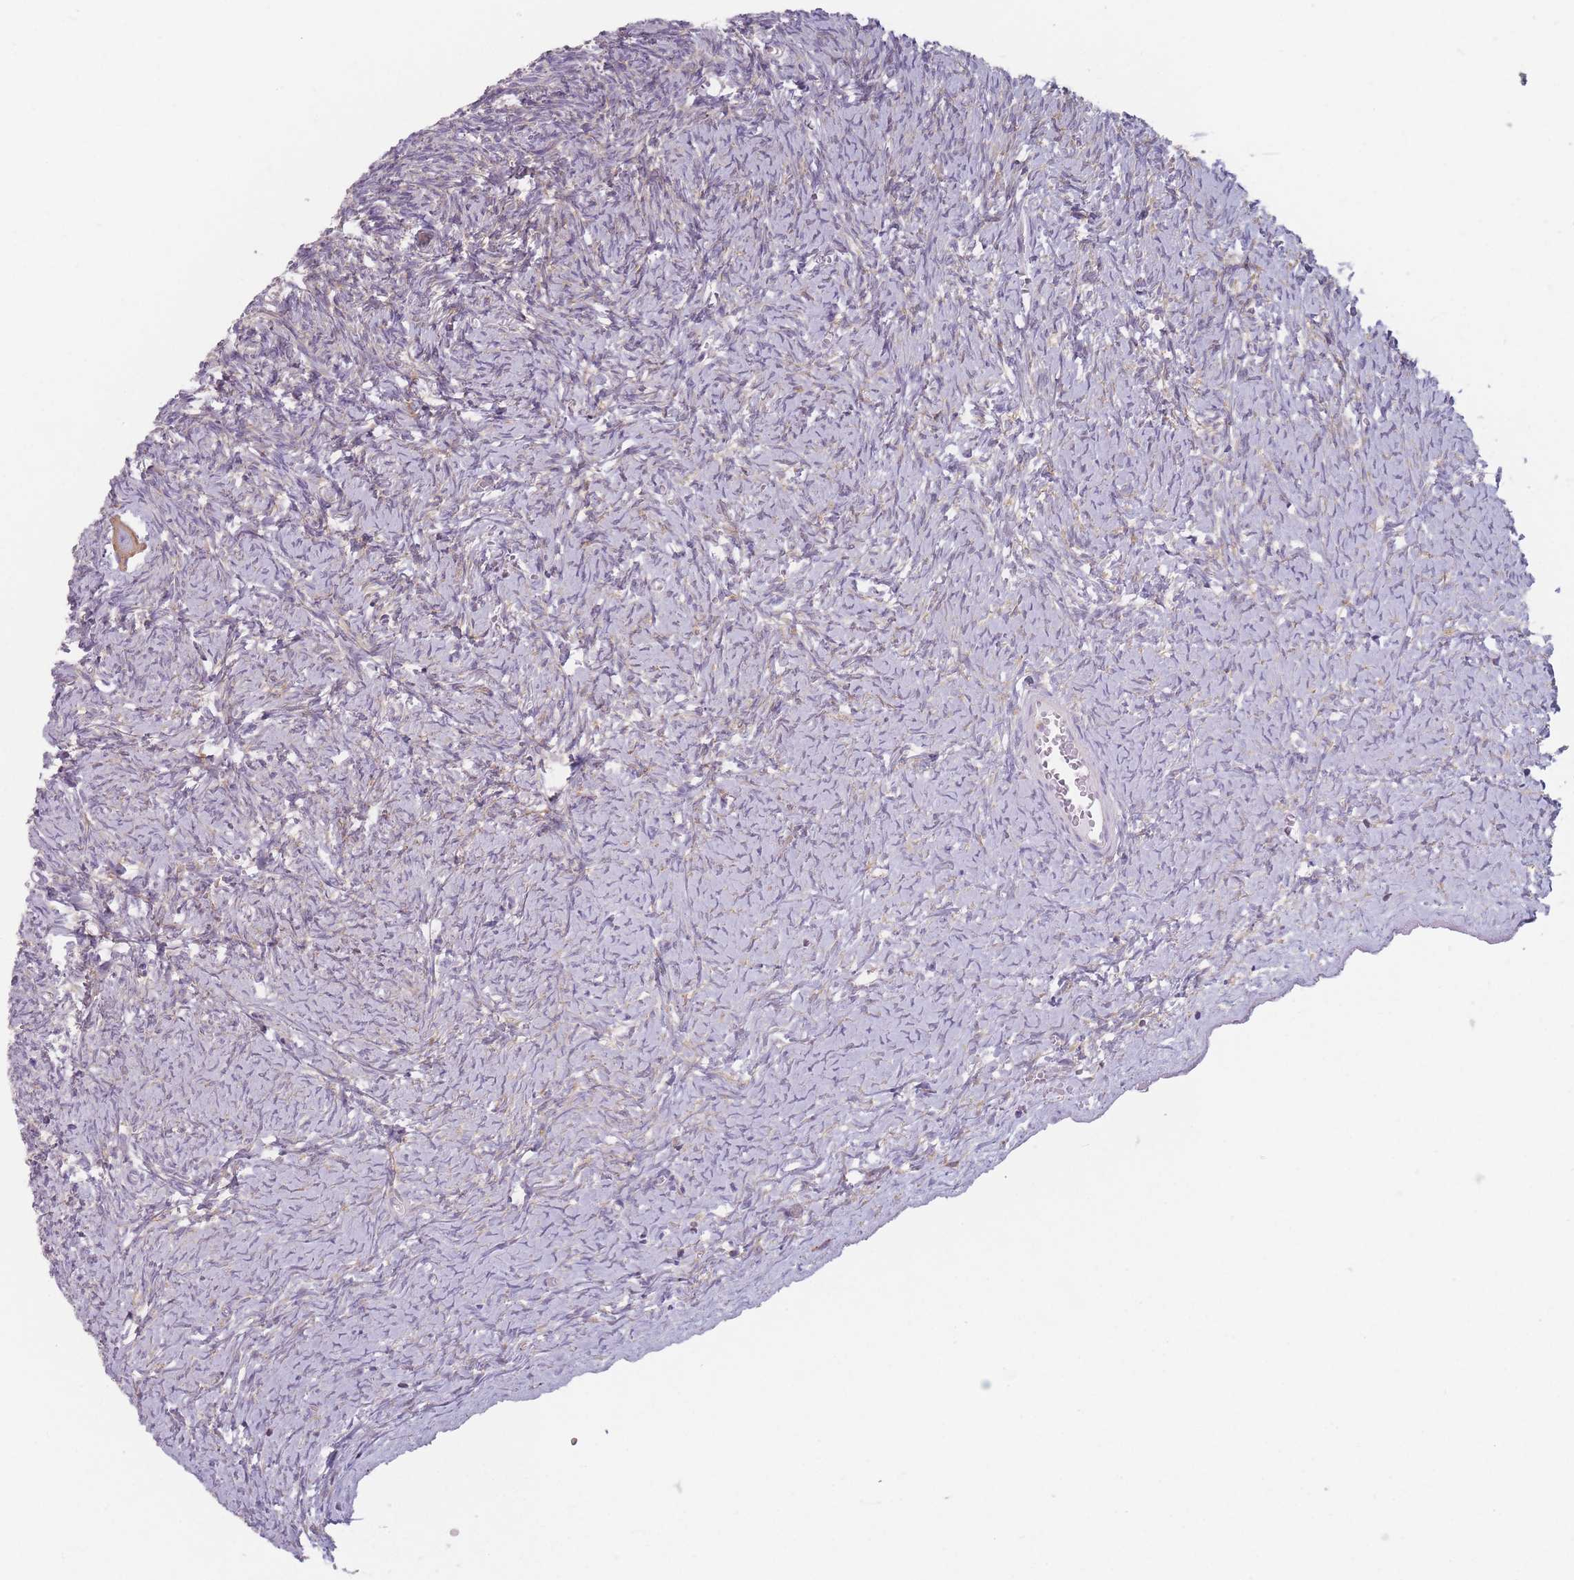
{"staining": {"intensity": "negative", "quantity": "none", "location": "none"}, "tissue": "ovary", "cell_type": "Ovarian stroma cells", "image_type": "normal", "snomed": [{"axis": "morphology", "description": "Normal tissue, NOS"}, {"axis": "topography", "description": "Ovary"}], "caption": "An image of ovary stained for a protein exhibits no brown staining in ovarian stroma cells.", "gene": "HSBP1L1", "patient": {"sex": "female", "age": 39}}